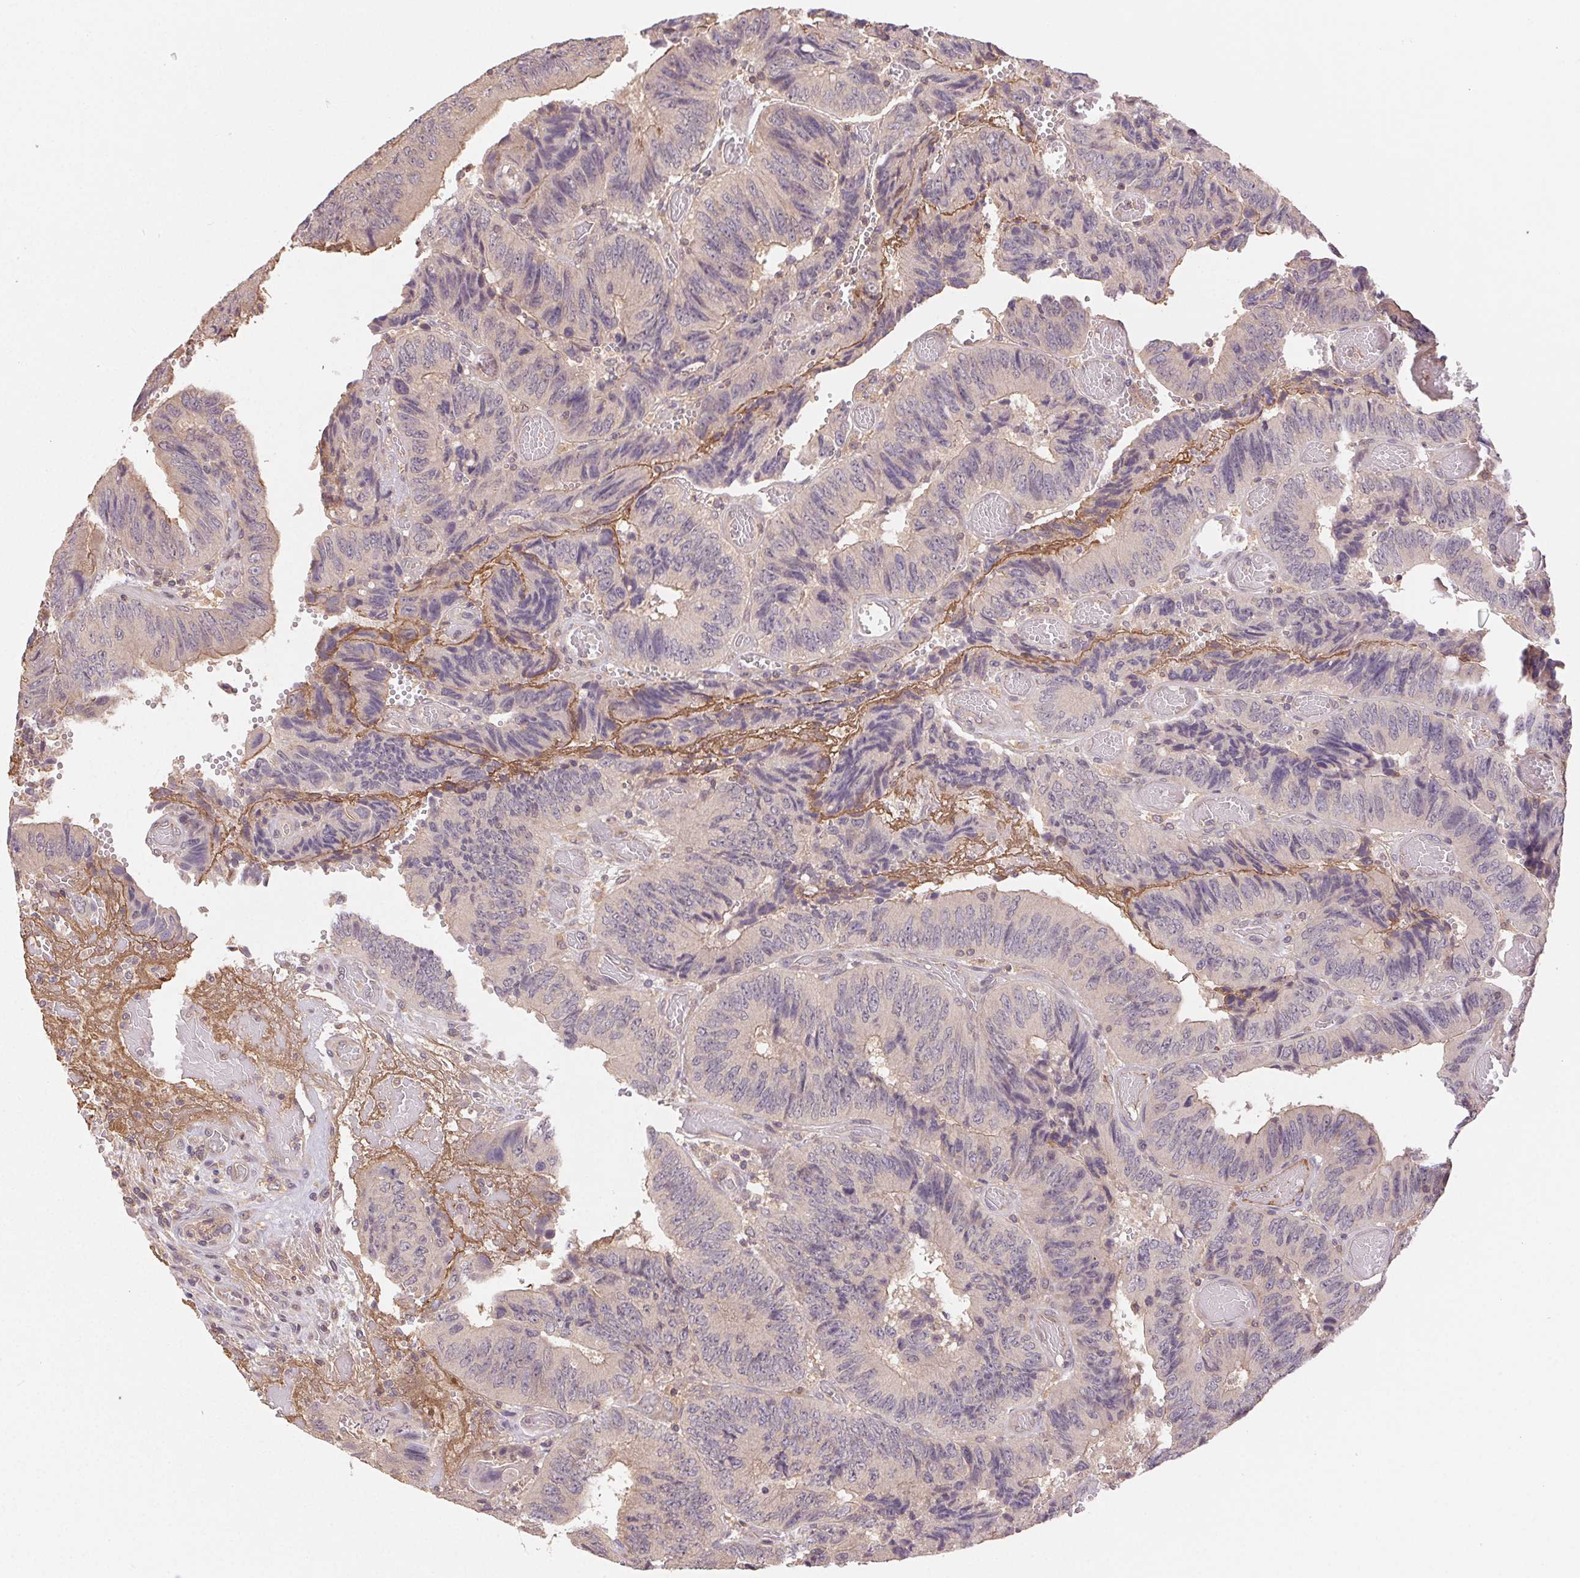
{"staining": {"intensity": "negative", "quantity": "none", "location": "none"}, "tissue": "colorectal cancer", "cell_type": "Tumor cells", "image_type": "cancer", "snomed": [{"axis": "morphology", "description": "Adenocarcinoma, NOS"}, {"axis": "topography", "description": "Colon"}], "caption": "Immunohistochemical staining of colorectal cancer (adenocarcinoma) displays no significant expression in tumor cells. Nuclei are stained in blue.", "gene": "MAPKAPK2", "patient": {"sex": "female", "age": 84}}